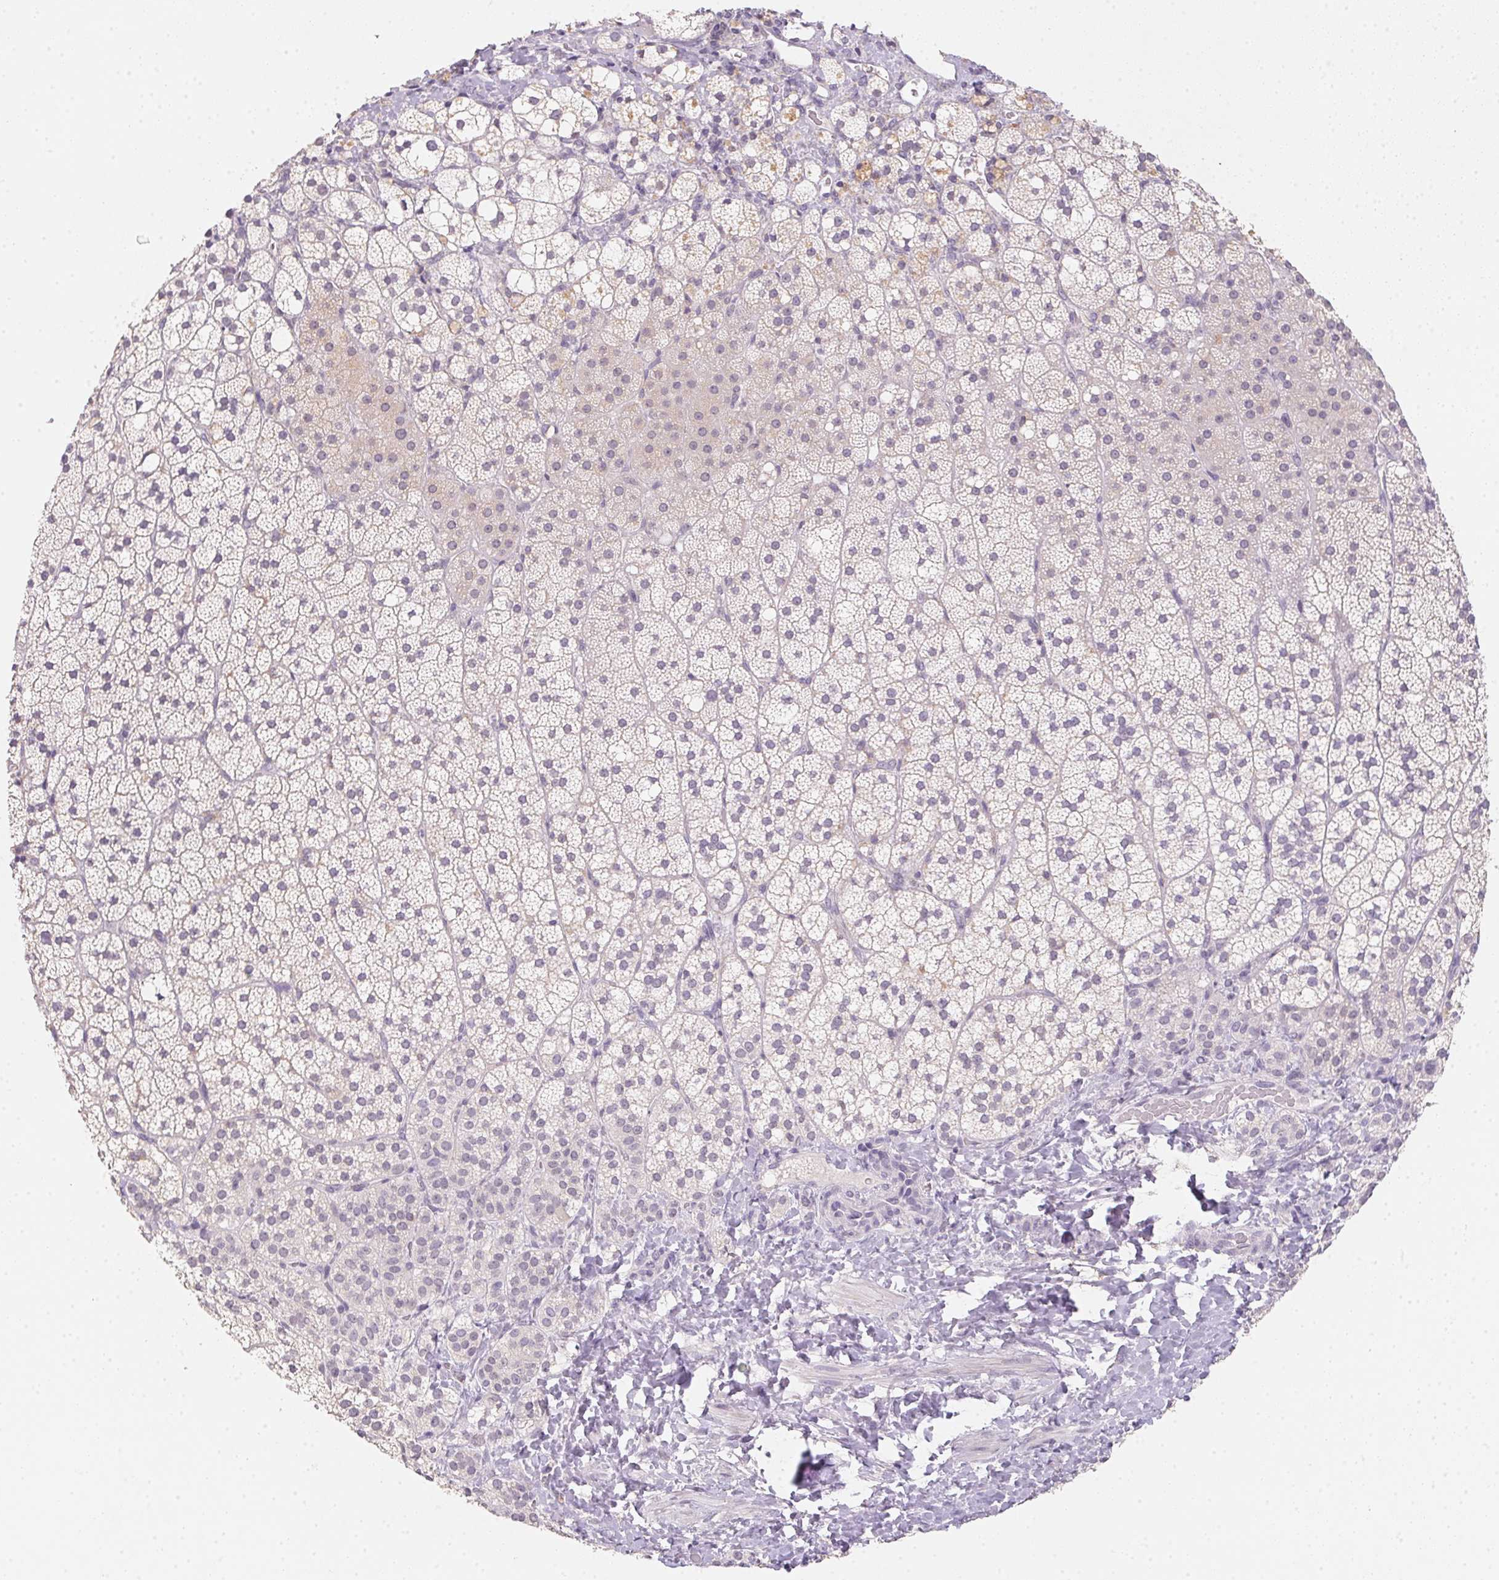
{"staining": {"intensity": "weak", "quantity": "<25%", "location": "cytoplasmic/membranous"}, "tissue": "adrenal gland", "cell_type": "Glandular cells", "image_type": "normal", "snomed": [{"axis": "morphology", "description": "Normal tissue, NOS"}, {"axis": "topography", "description": "Adrenal gland"}], "caption": "This is an immunohistochemistry (IHC) micrograph of benign human adrenal gland. There is no staining in glandular cells.", "gene": "SLC6A18", "patient": {"sex": "male", "age": 53}}